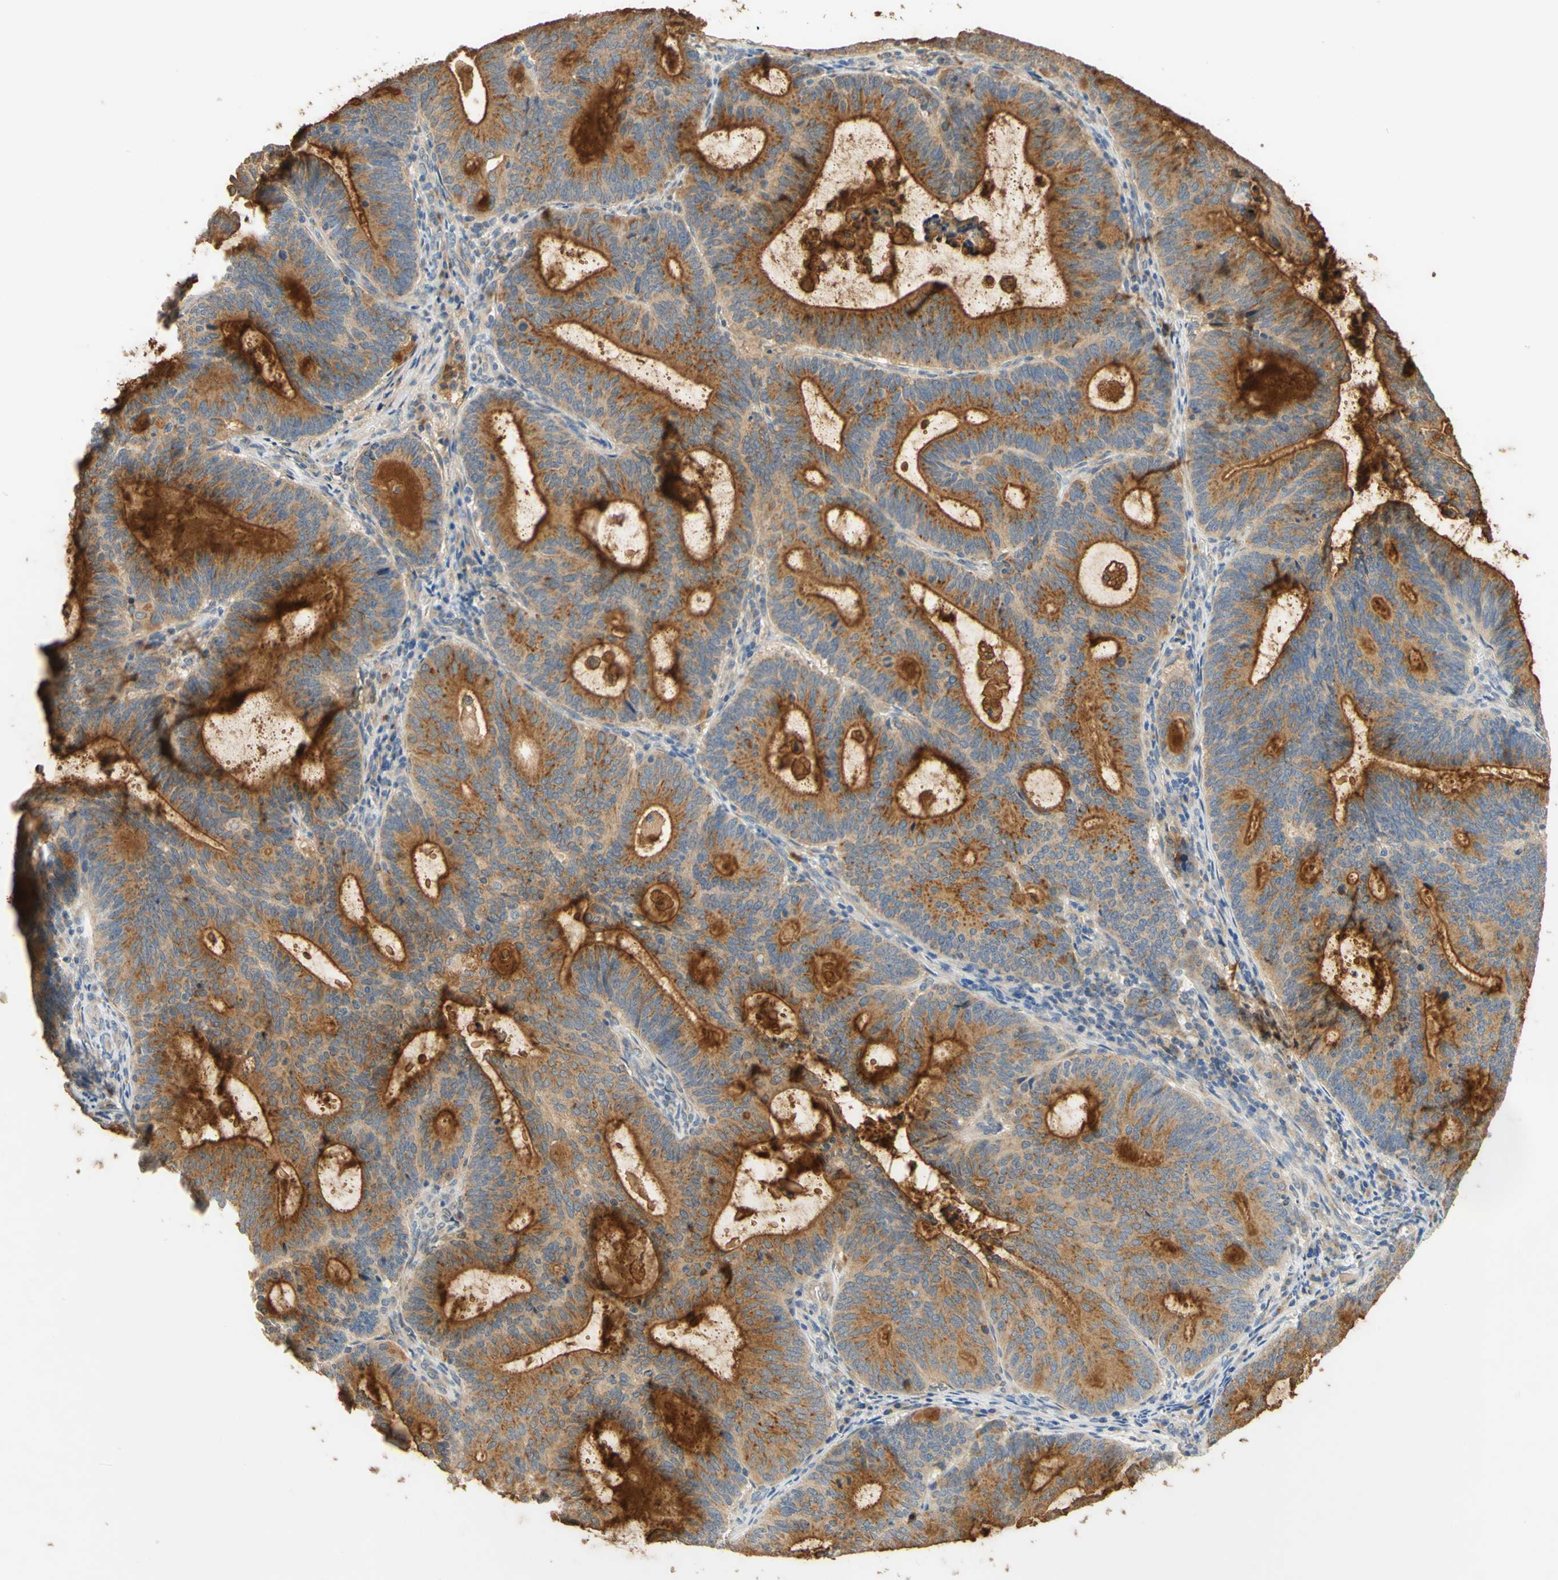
{"staining": {"intensity": "strong", "quantity": ">75%", "location": "cytoplasmic/membranous"}, "tissue": "endometrial cancer", "cell_type": "Tumor cells", "image_type": "cancer", "snomed": [{"axis": "morphology", "description": "Adenocarcinoma, NOS"}, {"axis": "topography", "description": "Uterus"}], "caption": "Endometrial cancer (adenocarcinoma) stained for a protein (brown) shows strong cytoplasmic/membranous positive expression in about >75% of tumor cells.", "gene": "ENTREP2", "patient": {"sex": "female", "age": 83}}